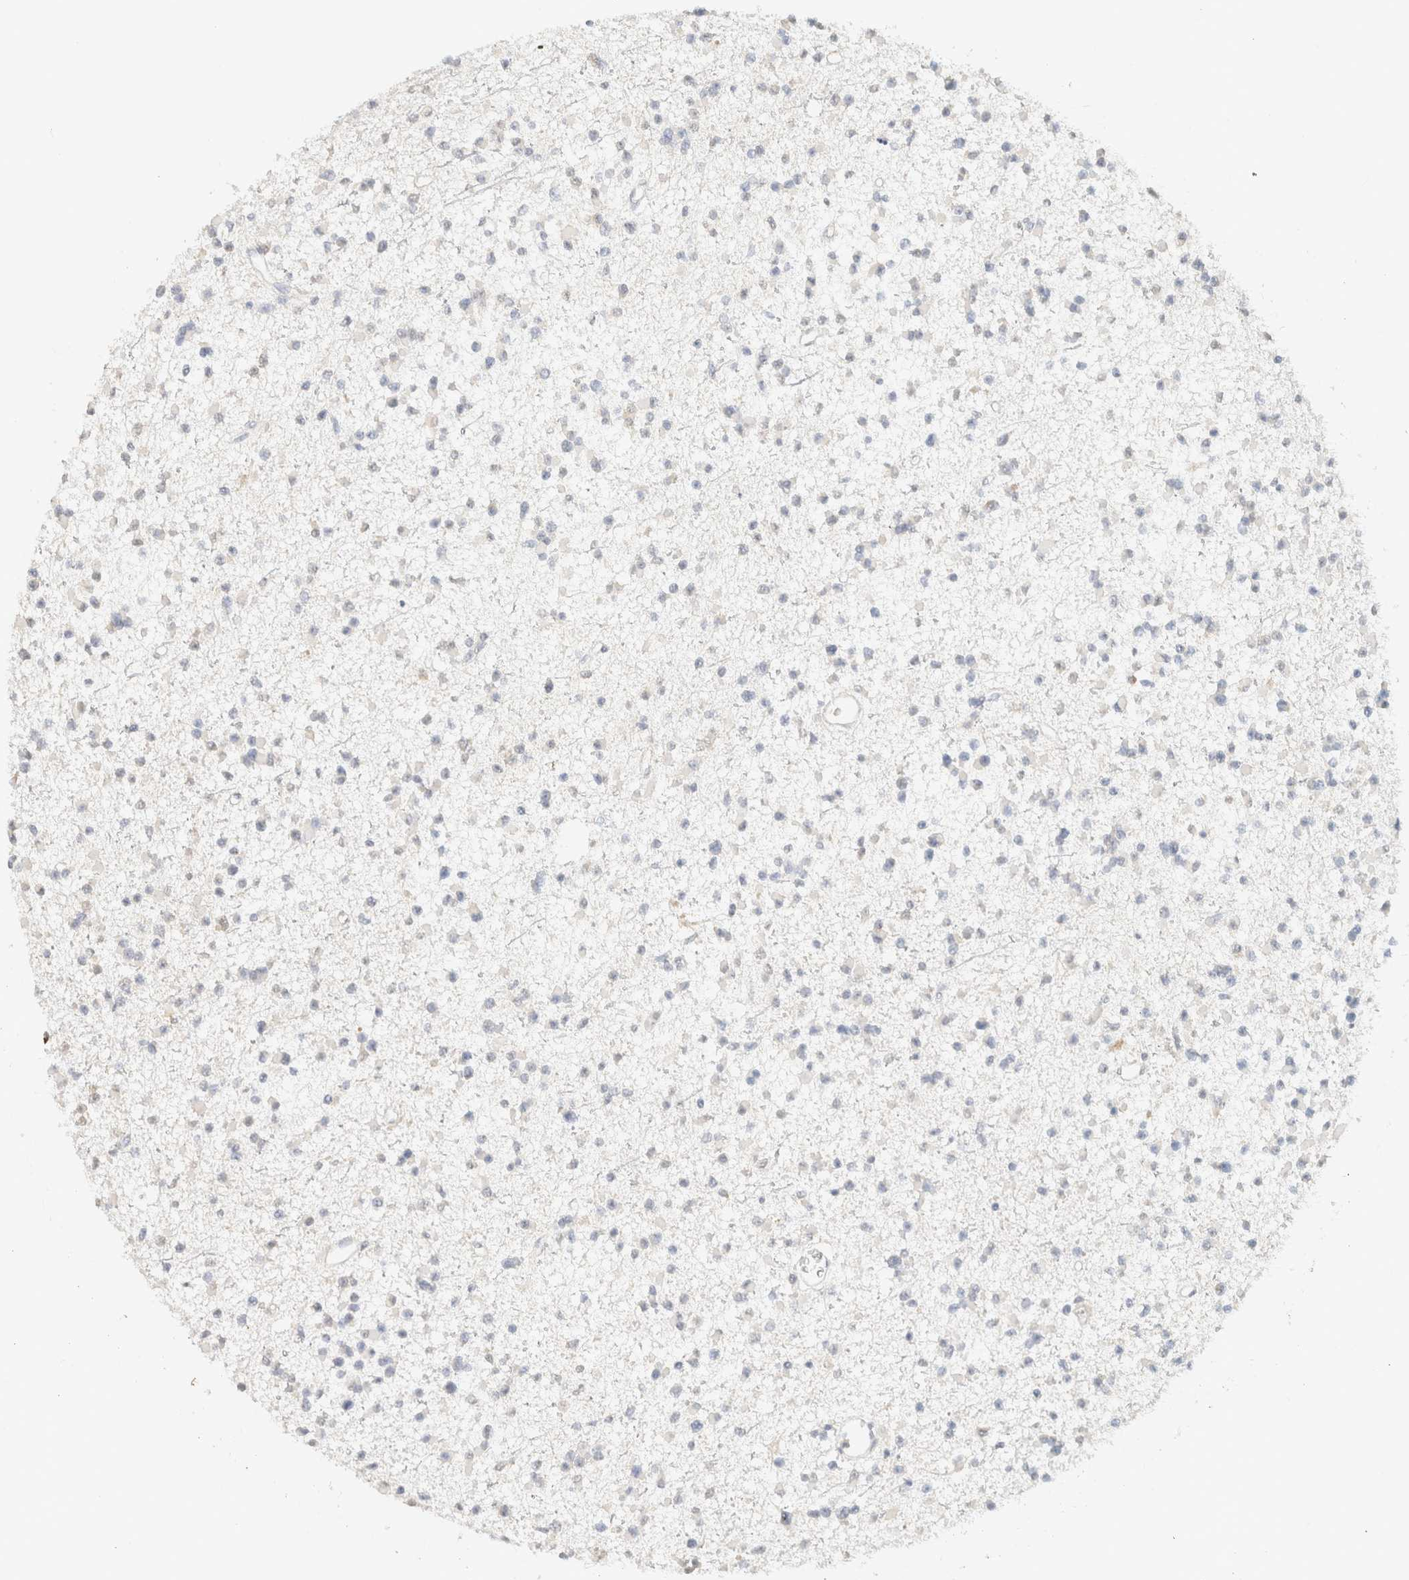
{"staining": {"intensity": "negative", "quantity": "none", "location": "none"}, "tissue": "glioma", "cell_type": "Tumor cells", "image_type": "cancer", "snomed": [{"axis": "morphology", "description": "Glioma, malignant, Low grade"}, {"axis": "topography", "description": "Brain"}], "caption": "Protein analysis of low-grade glioma (malignant) demonstrates no significant expression in tumor cells.", "gene": "CPA1", "patient": {"sex": "female", "age": 22}}